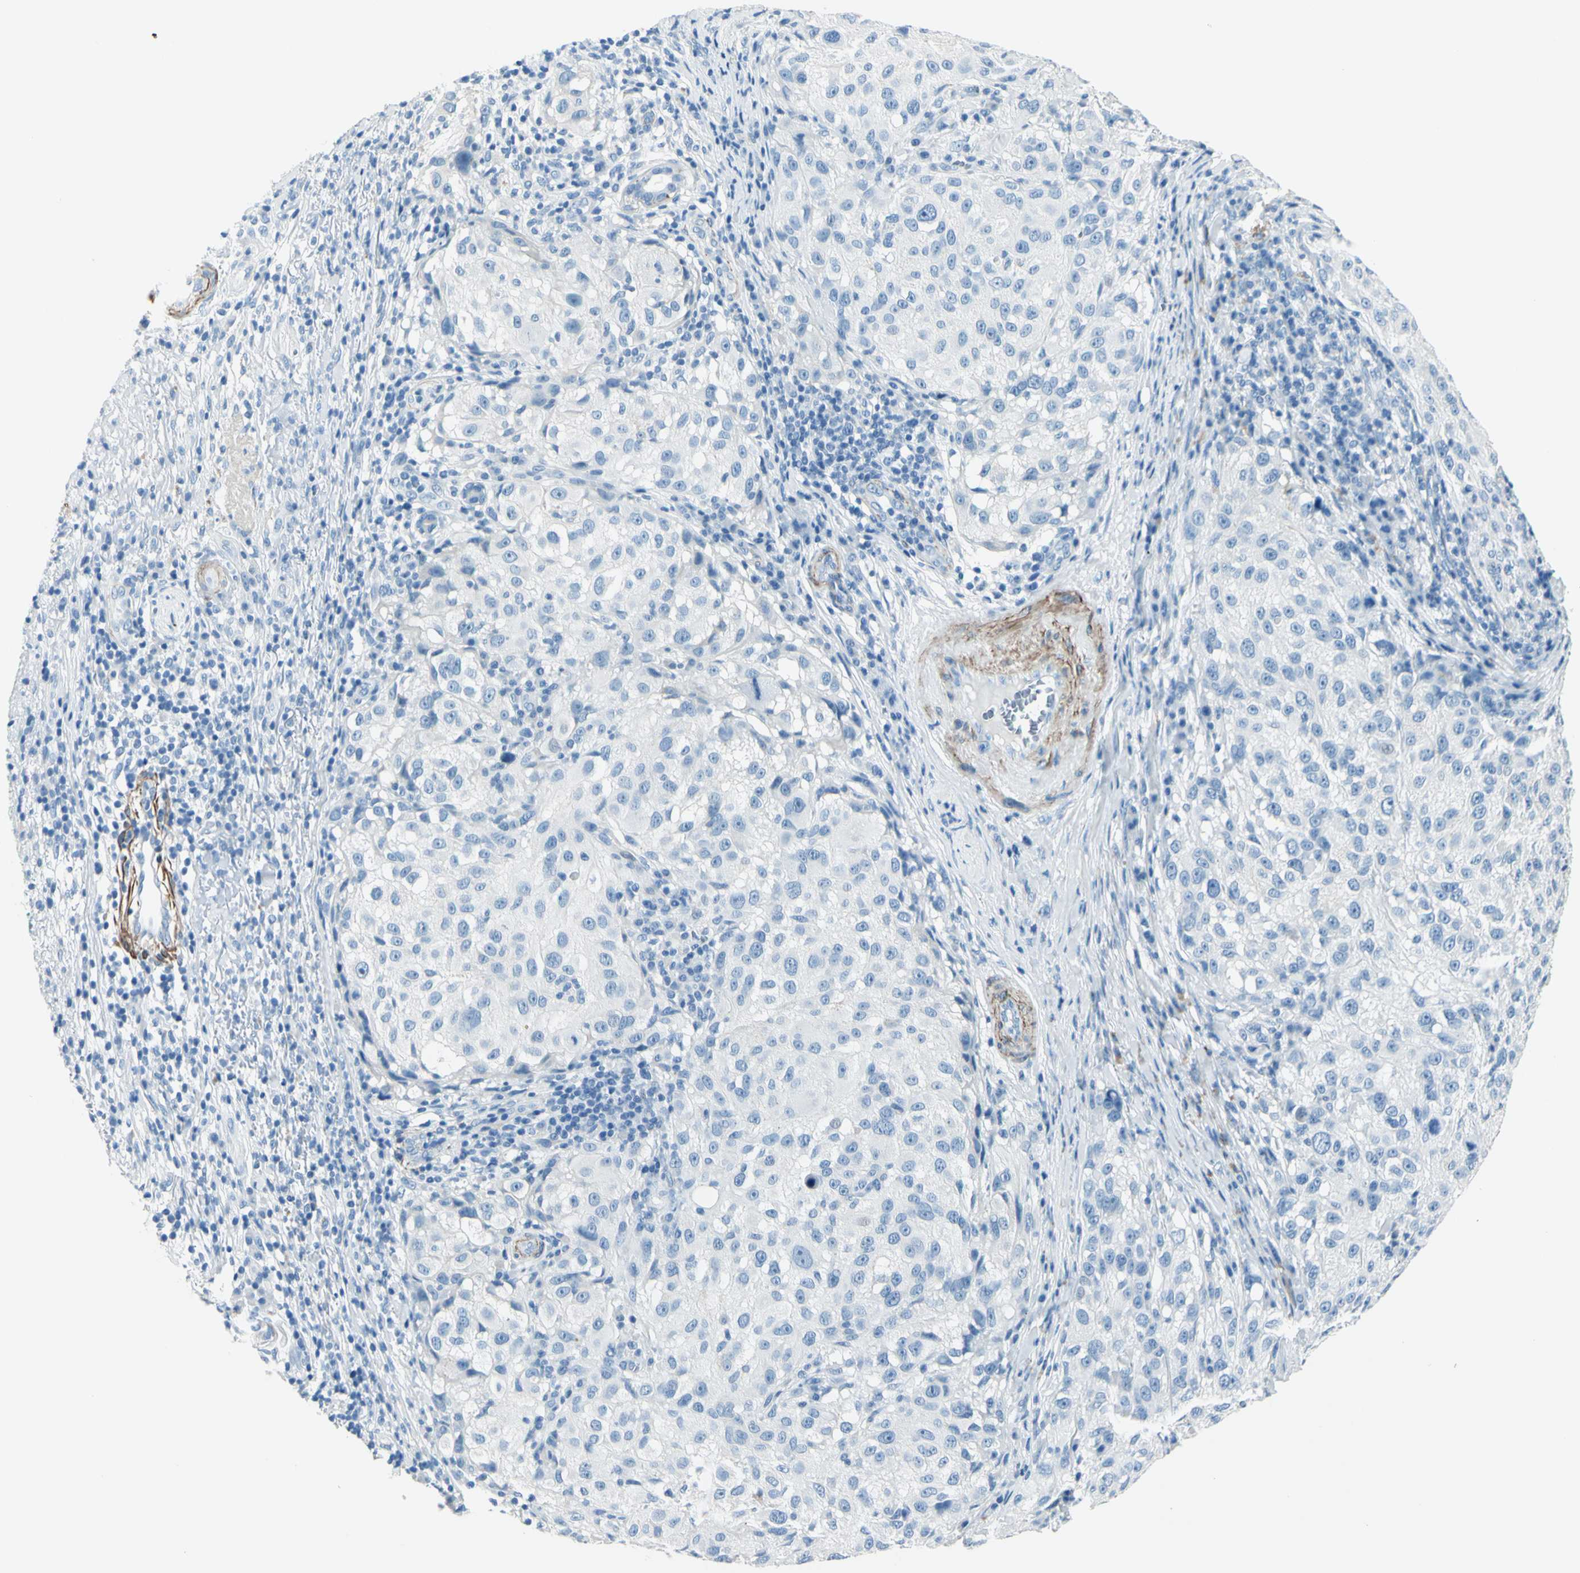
{"staining": {"intensity": "negative", "quantity": "none", "location": "none"}, "tissue": "melanoma", "cell_type": "Tumor cells", "image_type": "cancer", "snomed": [{"axis": "morphology", "description": "Necrosis, NOS"}, {"axis": "morphology", "description": "Malignant melanoma, NOS"}, {"axis": "topography", "description": "Skin"}], "caption": "High magnification brightfield microscopy of malignant melanoma stained with DAB (3,3'-diaminobenzidine) (brown) and counterstained with hematoxylin (blue): tumor cells show no significant staining. (Brightfield microscopy of DAB IHC at high magnification).", "gene": "CDH15", "patient": {"sex": "female", "age": 87}}